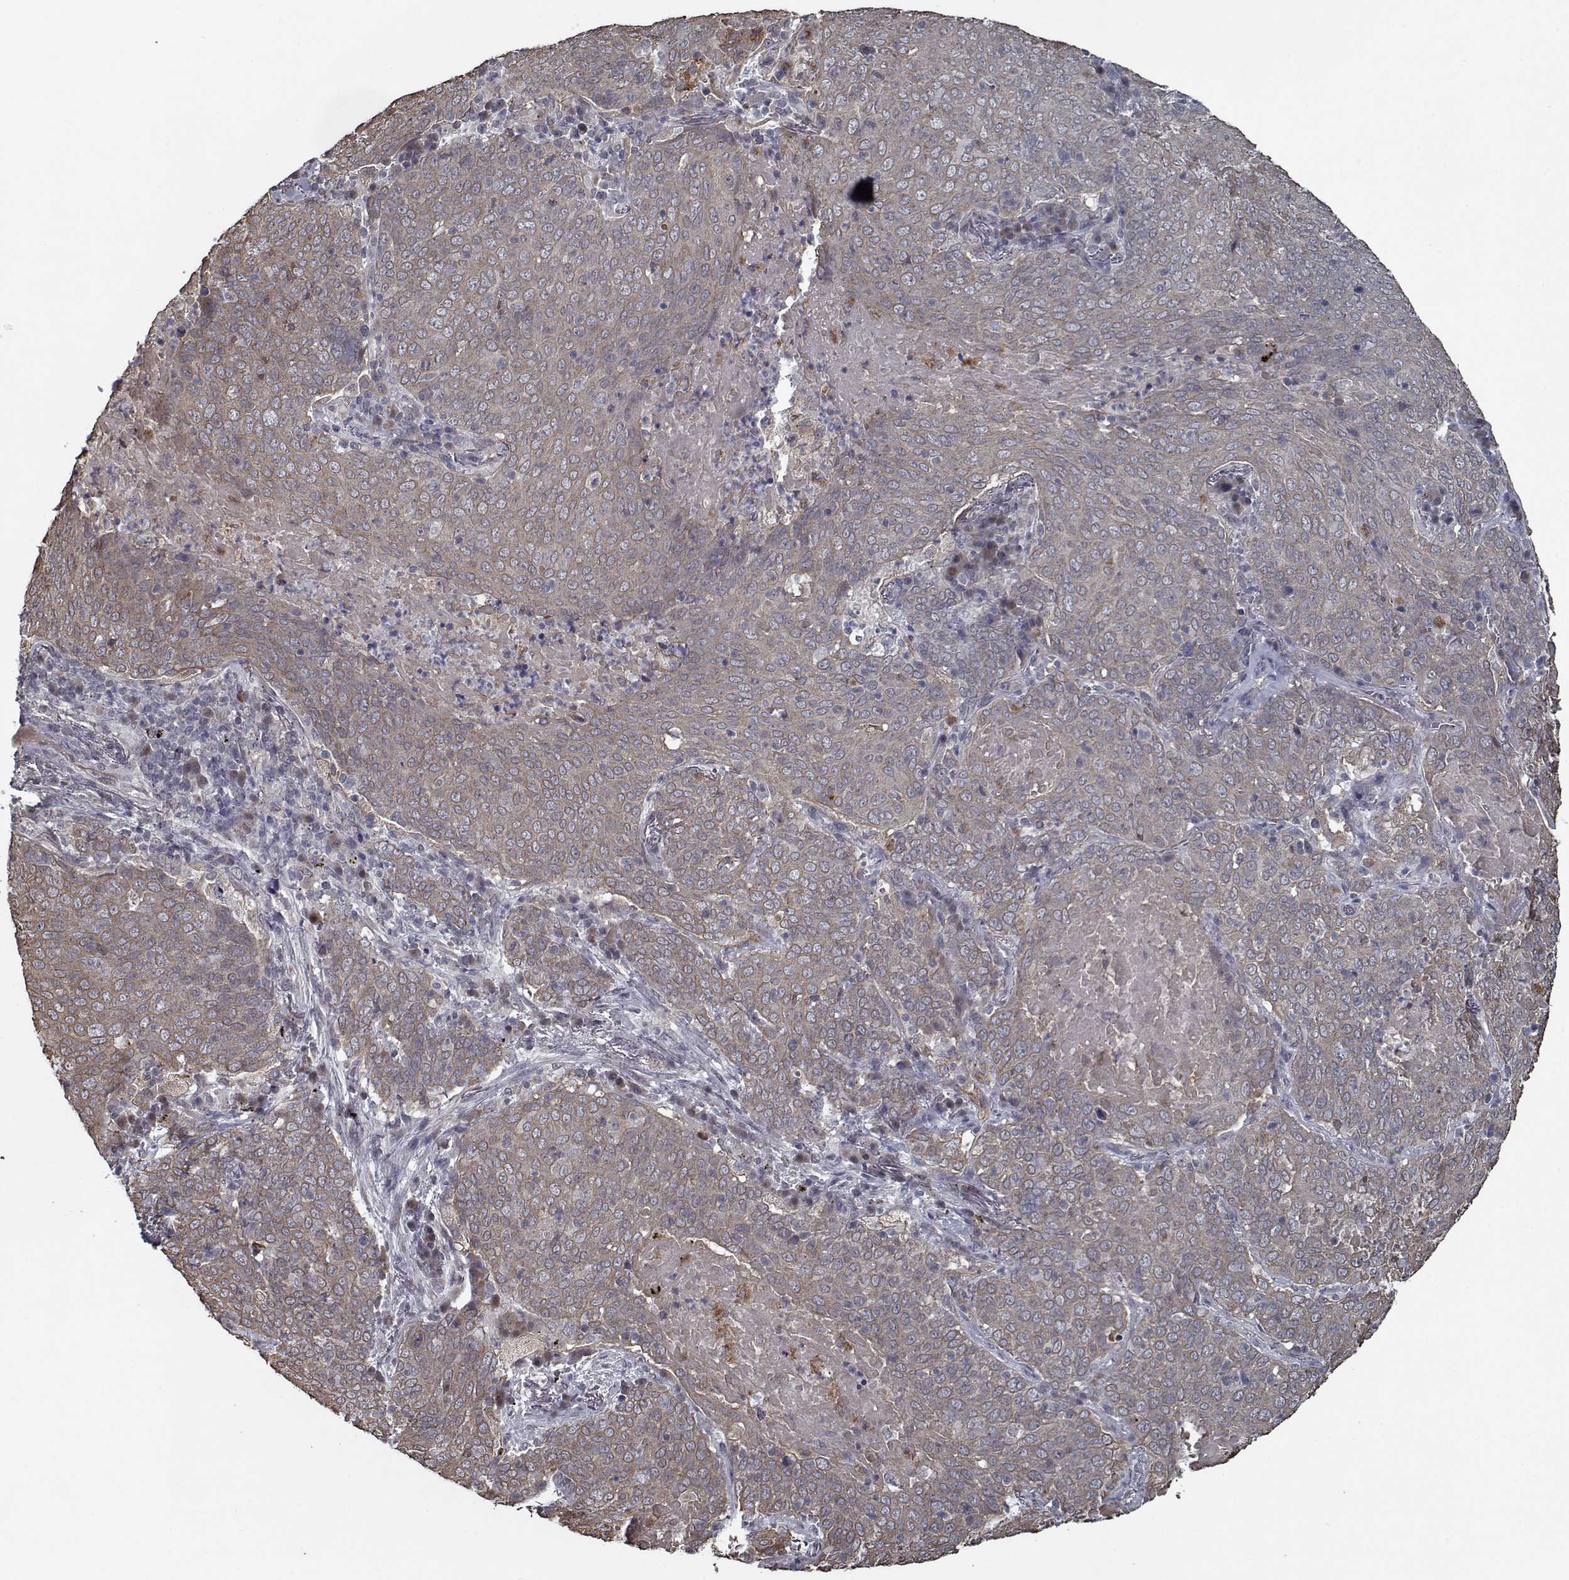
{"staining": {"intensity": "weak", "quantity": "25%-75%", "location": "cytoplasmic/membranous"}, "tissue": "lung cancer", "cell_type": "Tumor cells", "image_type": "cancer", "snomed": [{"axis": "morphology", "description": "Squamous cell carcinoma, NOS"}, {"axis": "topography", "description": "Lung"}], "caption": "Tumor cells display weak cytoplasmic/membranous expression in about 25%-75% of cells in lung squamous cell carcinoma. Nuclei are stained in blue.", "gene": "NLK", "patient": {"sex": "male", "age": 82}}